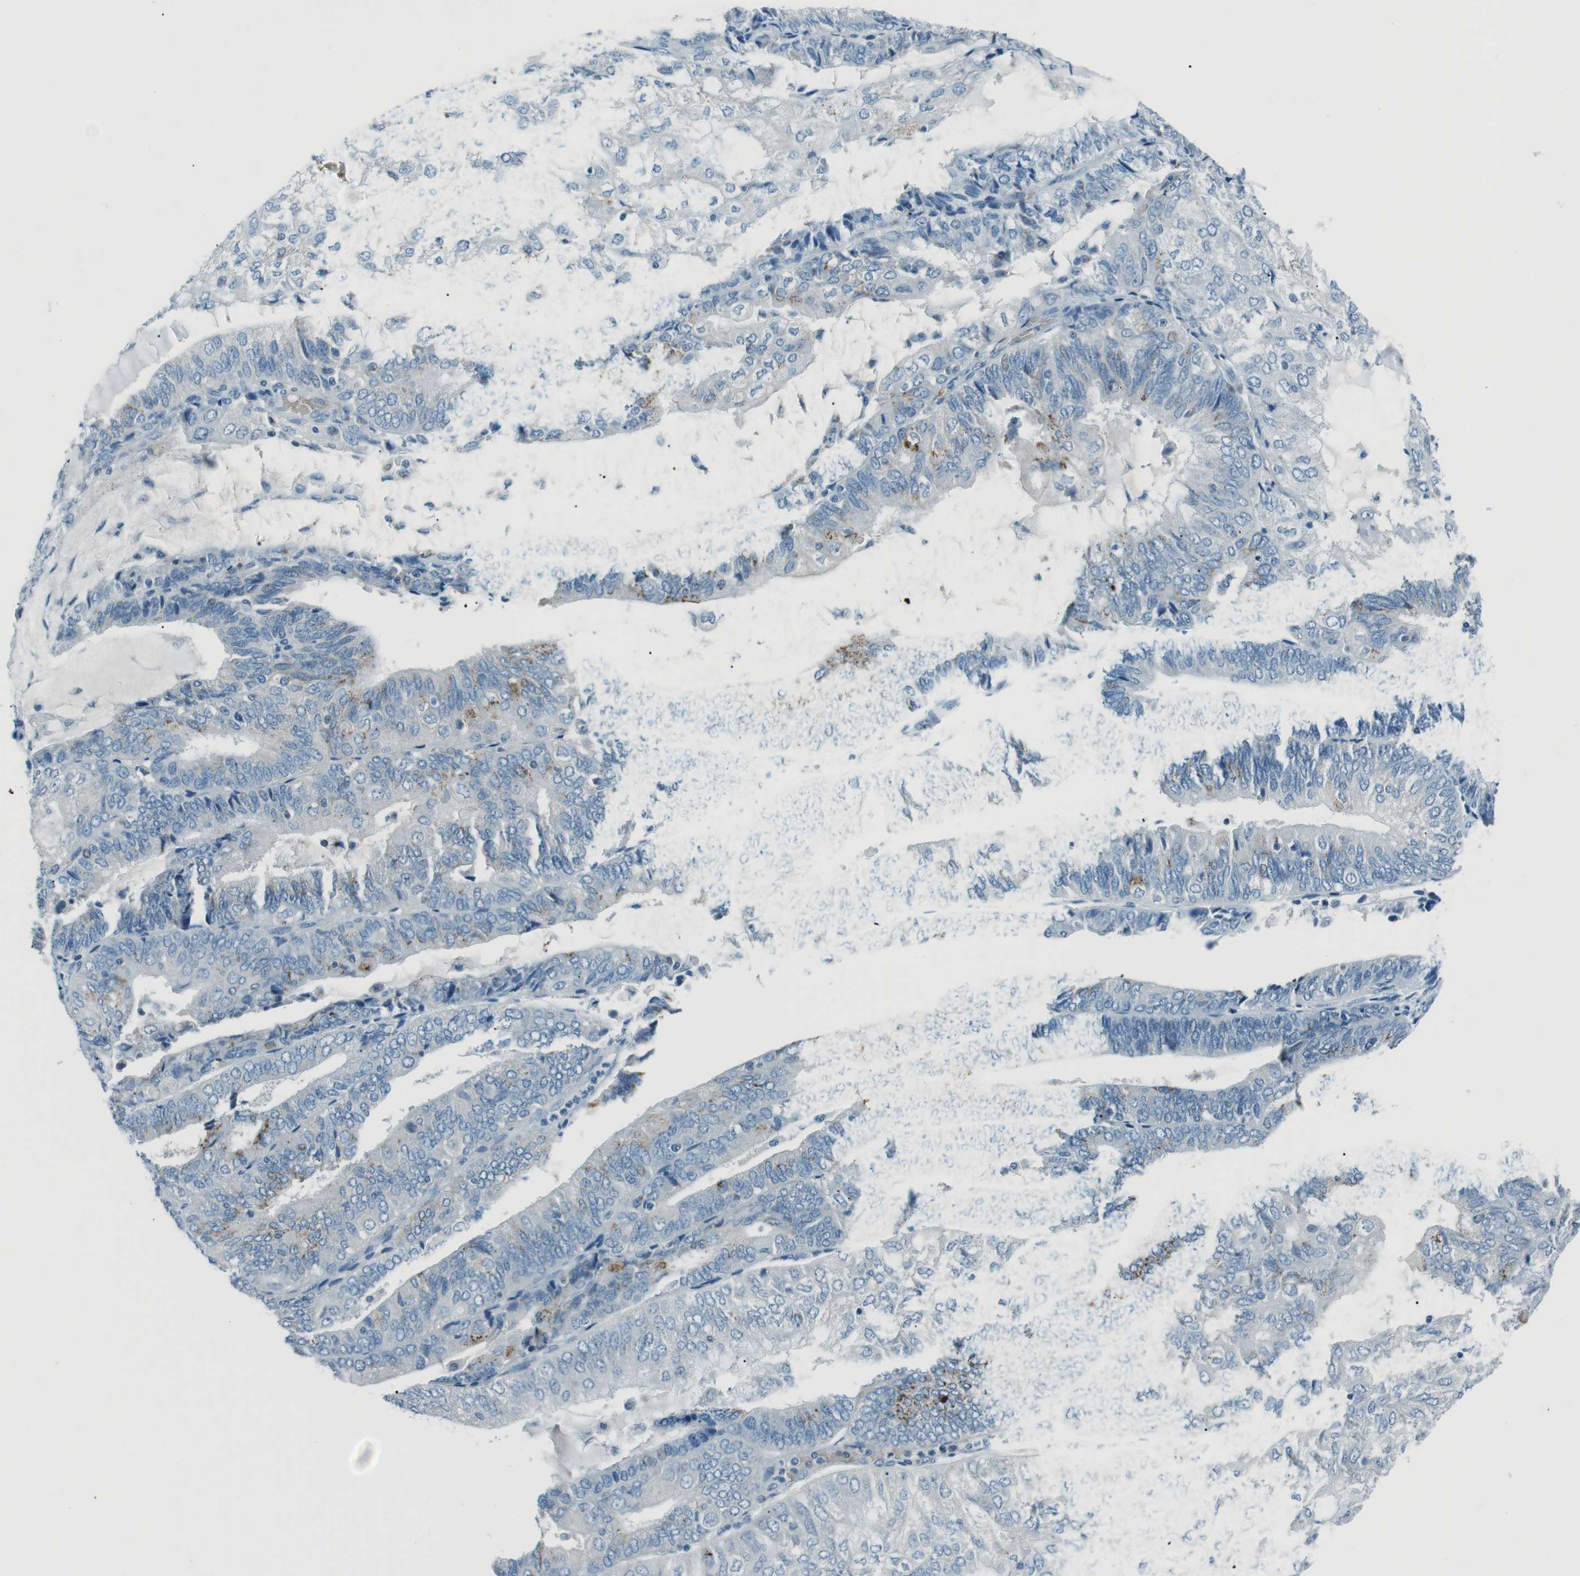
{"staining": {"intensity": "moderate", "quantity": "<25%", "location": "cytoplasmic/membranous"}, "tissue": "endometrial cancer", "cell_type": "Tumor cells", "image_type": "cancer", "snomed": [{"axis": "morphology", "description": "Adenocarcinoma, NOS"}, {"axis": "topography", "description": "Endometrium"}], "caption": "Moderate cytoplasmic/membranous positivity for a protein is seen in about <25% of tumor cells of endometrial cancer using immunohistochemistry.", "gene": "ST6GAL1", "patient": {"sex": "female", "age": 81}}